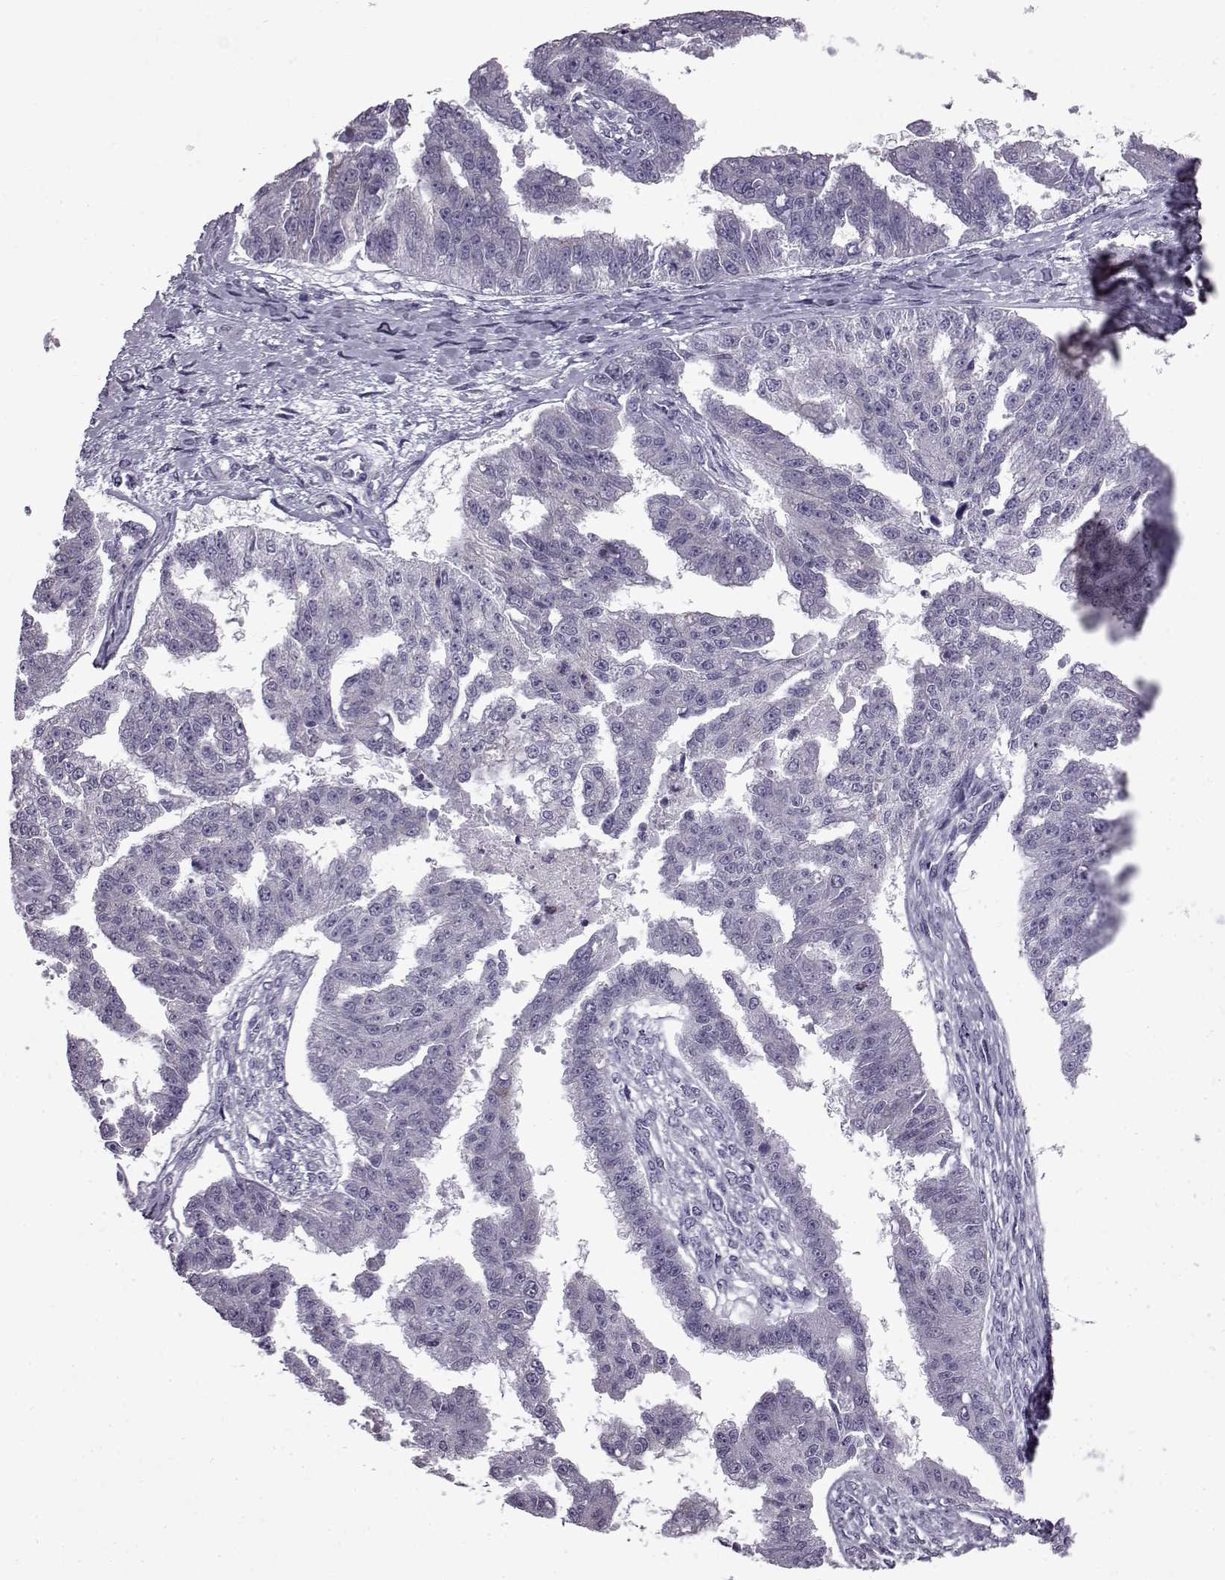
{"staining": {"intensity": "negative", "quantity": "none", "location": "none"}, "tissue": "ovarian cancer", "cell_type": "Tumor cells", "image_type": "cancer", "snomed": [{"axis": "morphology", "description": "Cystadenocarcinoma, serous, NOS"}, {"axis": "topography", "description": "Ovary"}], "caption": "DAB (3,3'-diaminobenzidine) immunohistochemical staining of serous cystadenocarcinoma (ovarian) demonstrates no significant positivity in tumor cells.", "gene": "SLC28A2", "patient": {"sex": "female", "age": 58}}